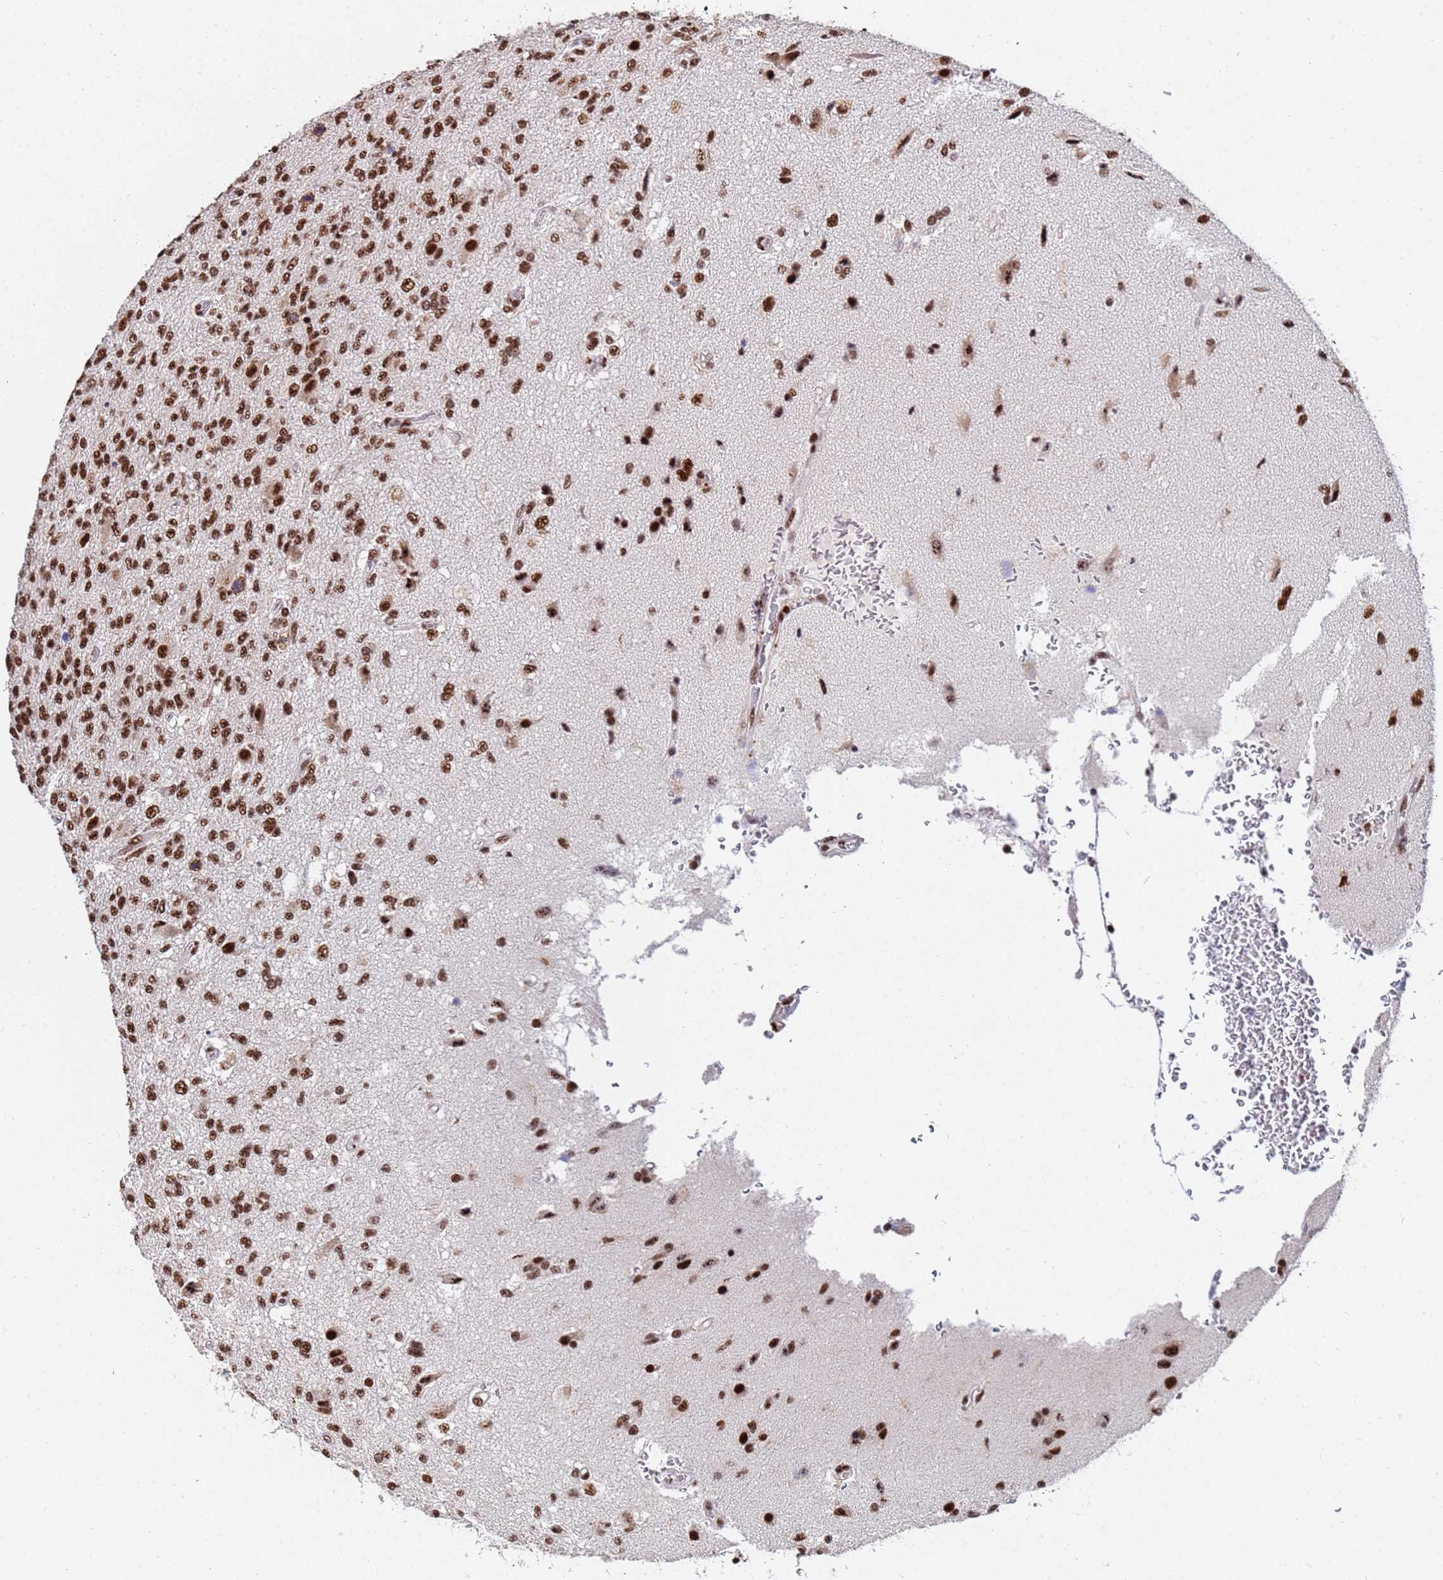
{"staining": {"intensity": "moderate", "quantity": ">75%", "location": "nuclear"}, "tissue": "glioma", "cell_type": "Tumor cells", "image_type": "cancer", "snomed": [{"axis": "morphology", "description": "Glioma, malignant, High grade"}, {"axis": "topography", "description": "Brain"}], "caption": "This histopathology image displays malignant glioma (high-grade) stained with immunohistochemistry (IHC) to label a protein in brown. The nuclear of tumor cells show moderate positivity for the protein. Nuclei are counter-stained blue.", "gene": "SF3B2", "patient": {"sex": "male", "age": 56}}